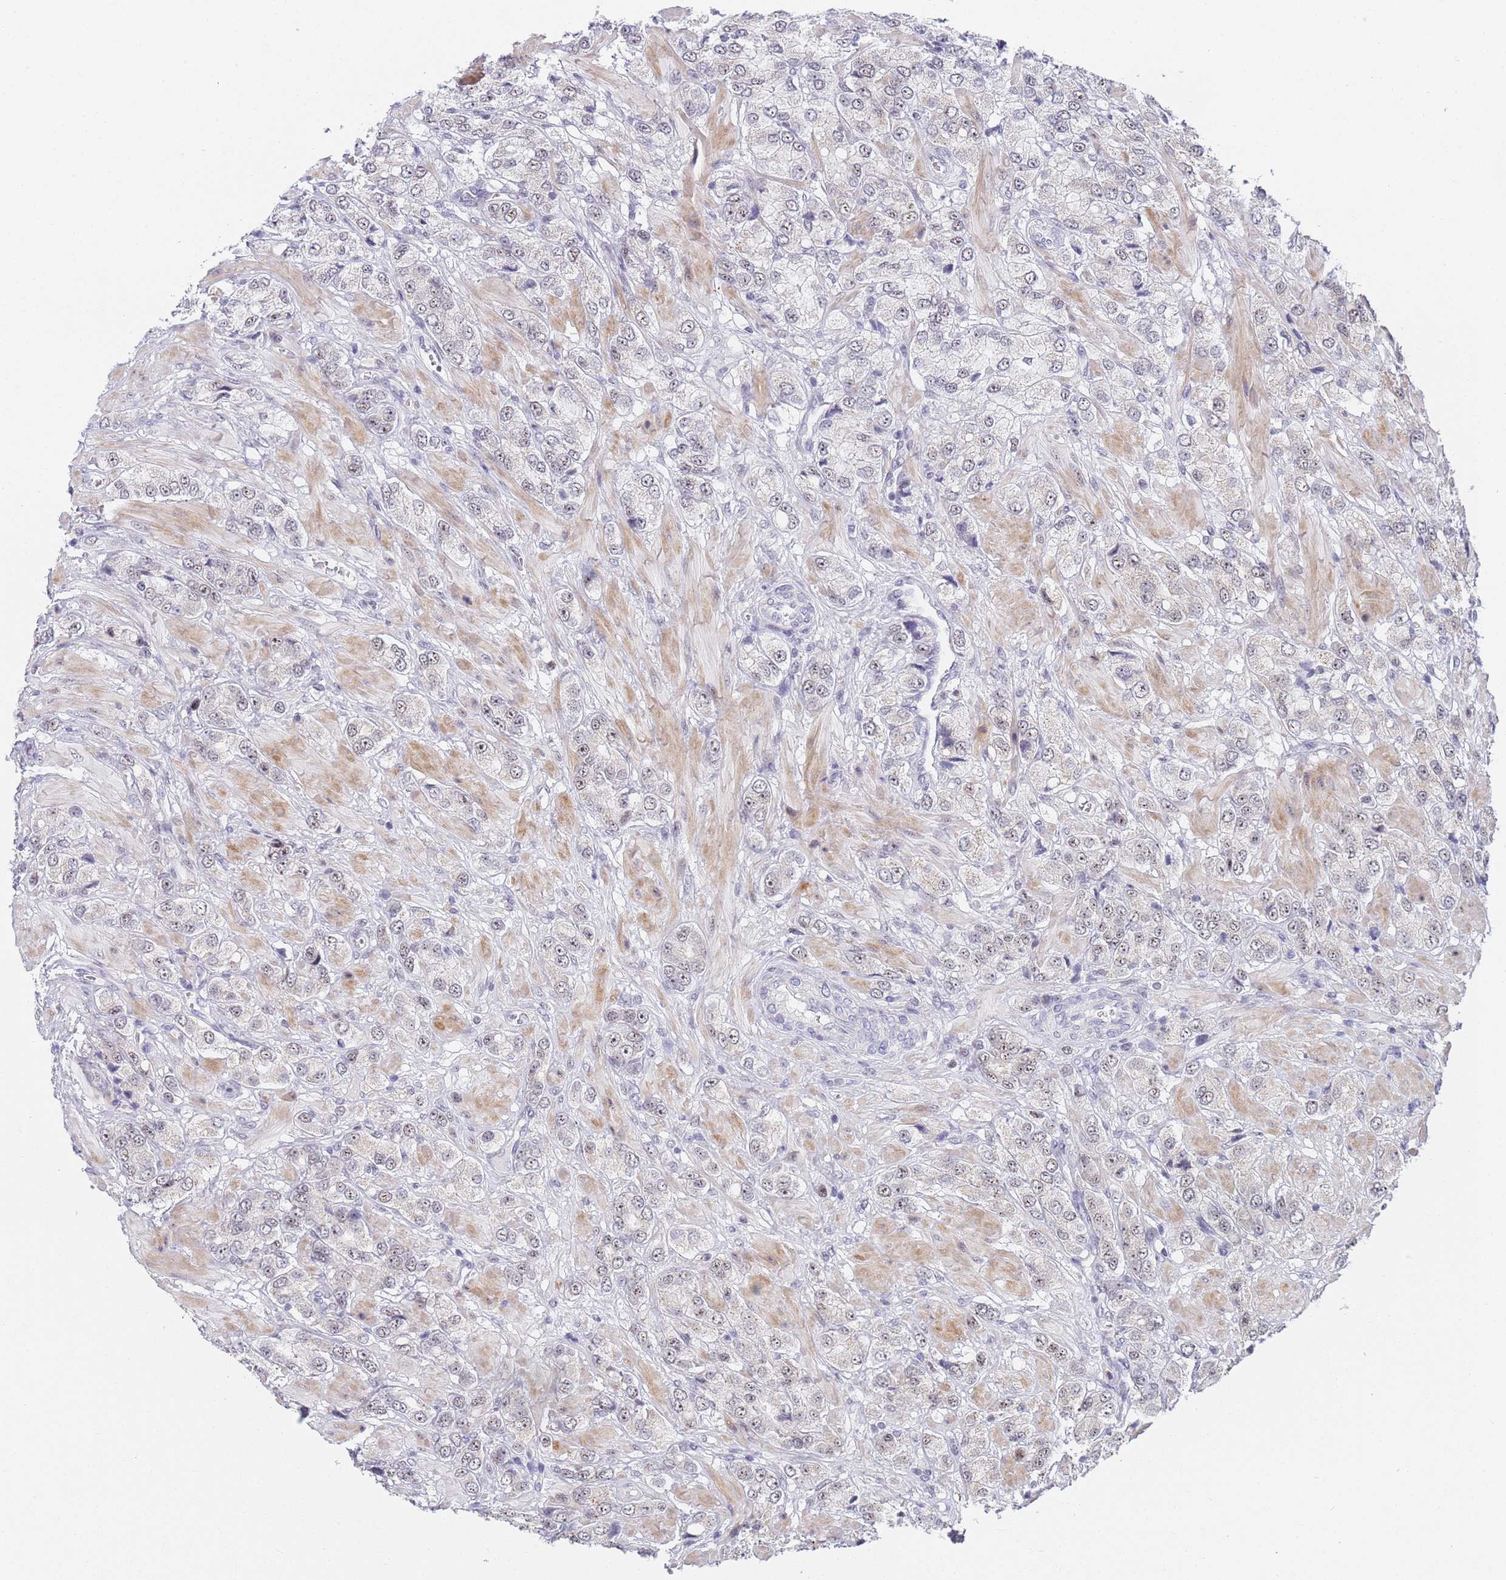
{"staining": {"intensity": "weak", "quantity": "25%-75%", "location": "nuclear"}, "tissue": "prostate cancer", "cell_type": "Tumor cells", "image_type": "cancer", "snomed": [{"axis": "morphology", "description": "Adenocarcinoma, High grade"}, {"axis": "topography", "description": "Prostate and seminal vesicle, NOS"}], "caption": "Immunohistochemistry (IHC) (DAB (3,3'-diaminobenzidine)) staining of human prostate cancer (high-grade adenocarcinoma) exhibits weak nuclear protein expression in about 25%-75% of tumor cells.", "gene": "PLCL2", "patient": {"sex": "male", "age": 64}}